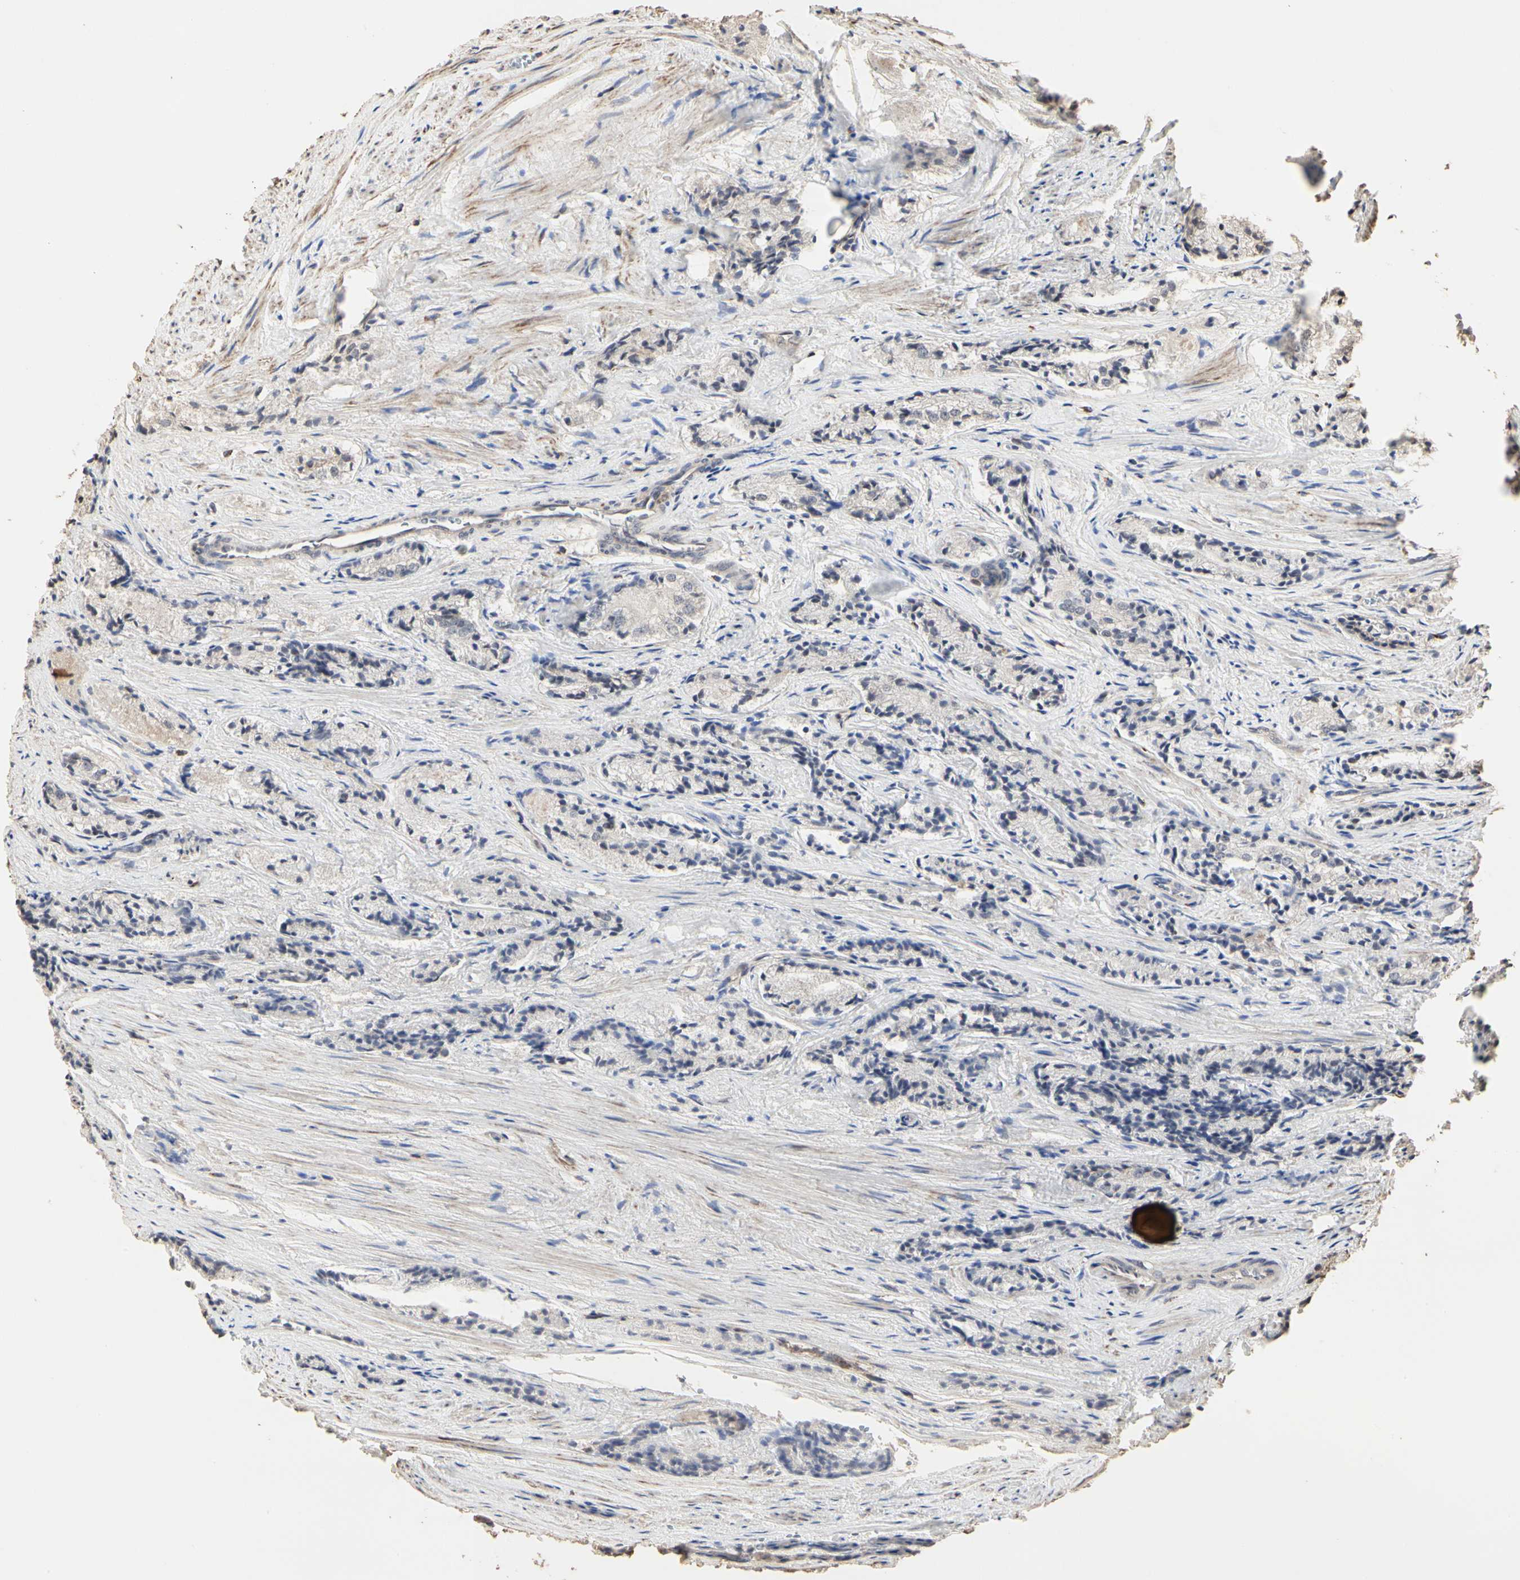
{"staining": {"intensity": "weak", "quantity": "25%-75%", "location": "cytoplasmic/membranous"}, "tissue": "prostate cancer", "cell_type": "Tumor cells", "image_type": "cancer", "snomed": [{"axis": "morphology", "description": "Adenocarcinoma, Low grade"}, {"axis": "topography", "description": "Prostate"}], "caption": "Weak cytoplasmic/membranous protein staining is present in about 25%-75% of tumor cells in prostate cancer.", "gene": "TAOK1", "patient": {"sex": "male", "age": 60}}